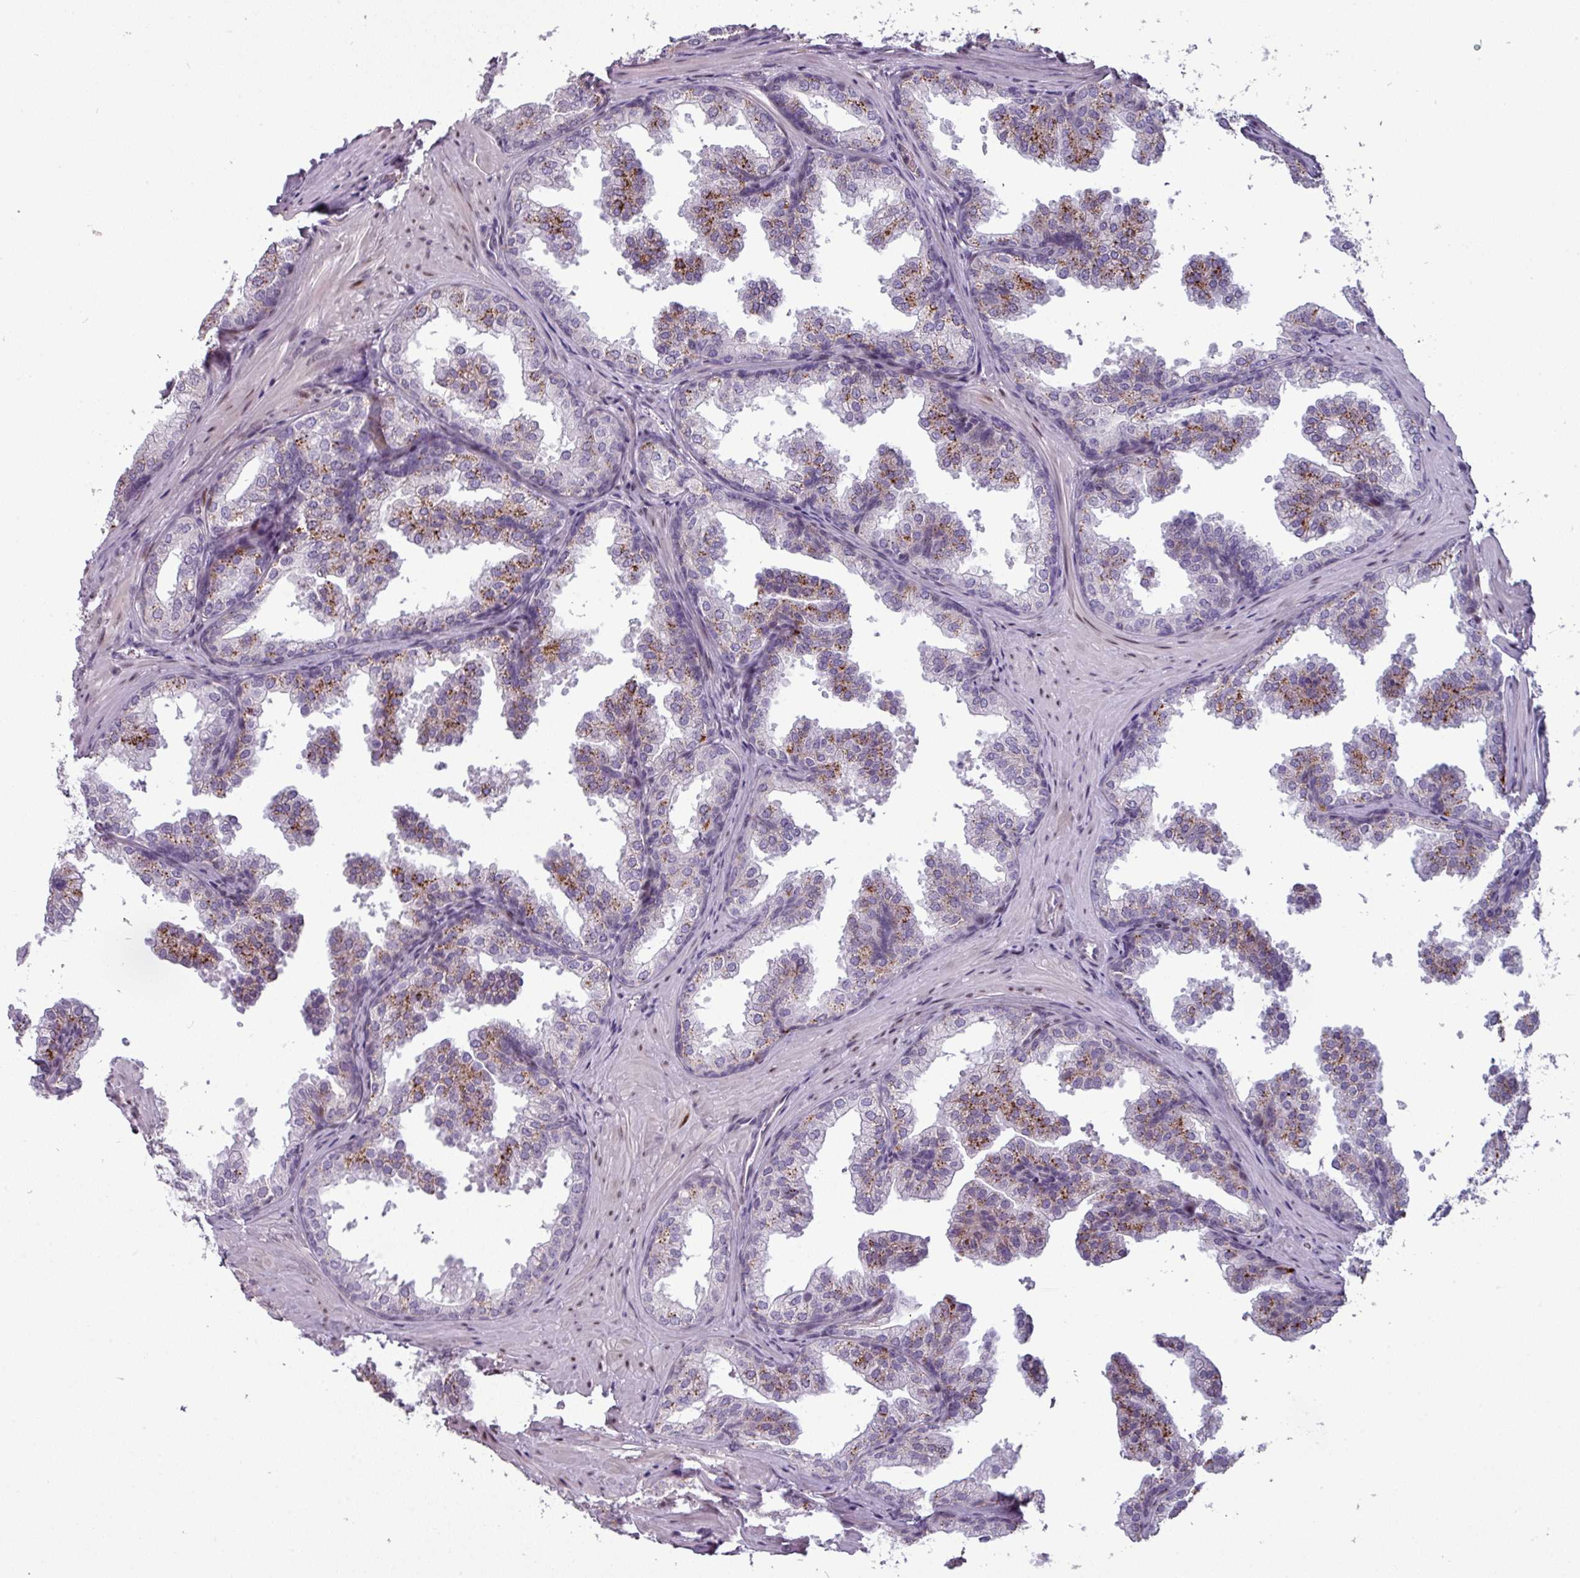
{"staining": {"intensity": "strong", "quantity": "25%-75%", "location": "cytoplasmic/membranous"}, "tissue": "prostate", "cell_type": "Glandular cells", "image_type": "normal", "snomed": [{"axis": "morphology", "description": "Normal tissue, NOS"}, {"axis": "topography", "description": "Prostate"}], "caption": "DAB (3,3'-diaminobenzidine) immunohistochemical staining of unremarkable prostate displays strong cytoplasmic/membranous protein expression in approximately 25%-75% of glandular cells. Nuclei are stained in blue.", "gene": "TMEFF1", "patient": {"sex": "male", "age": 37}}